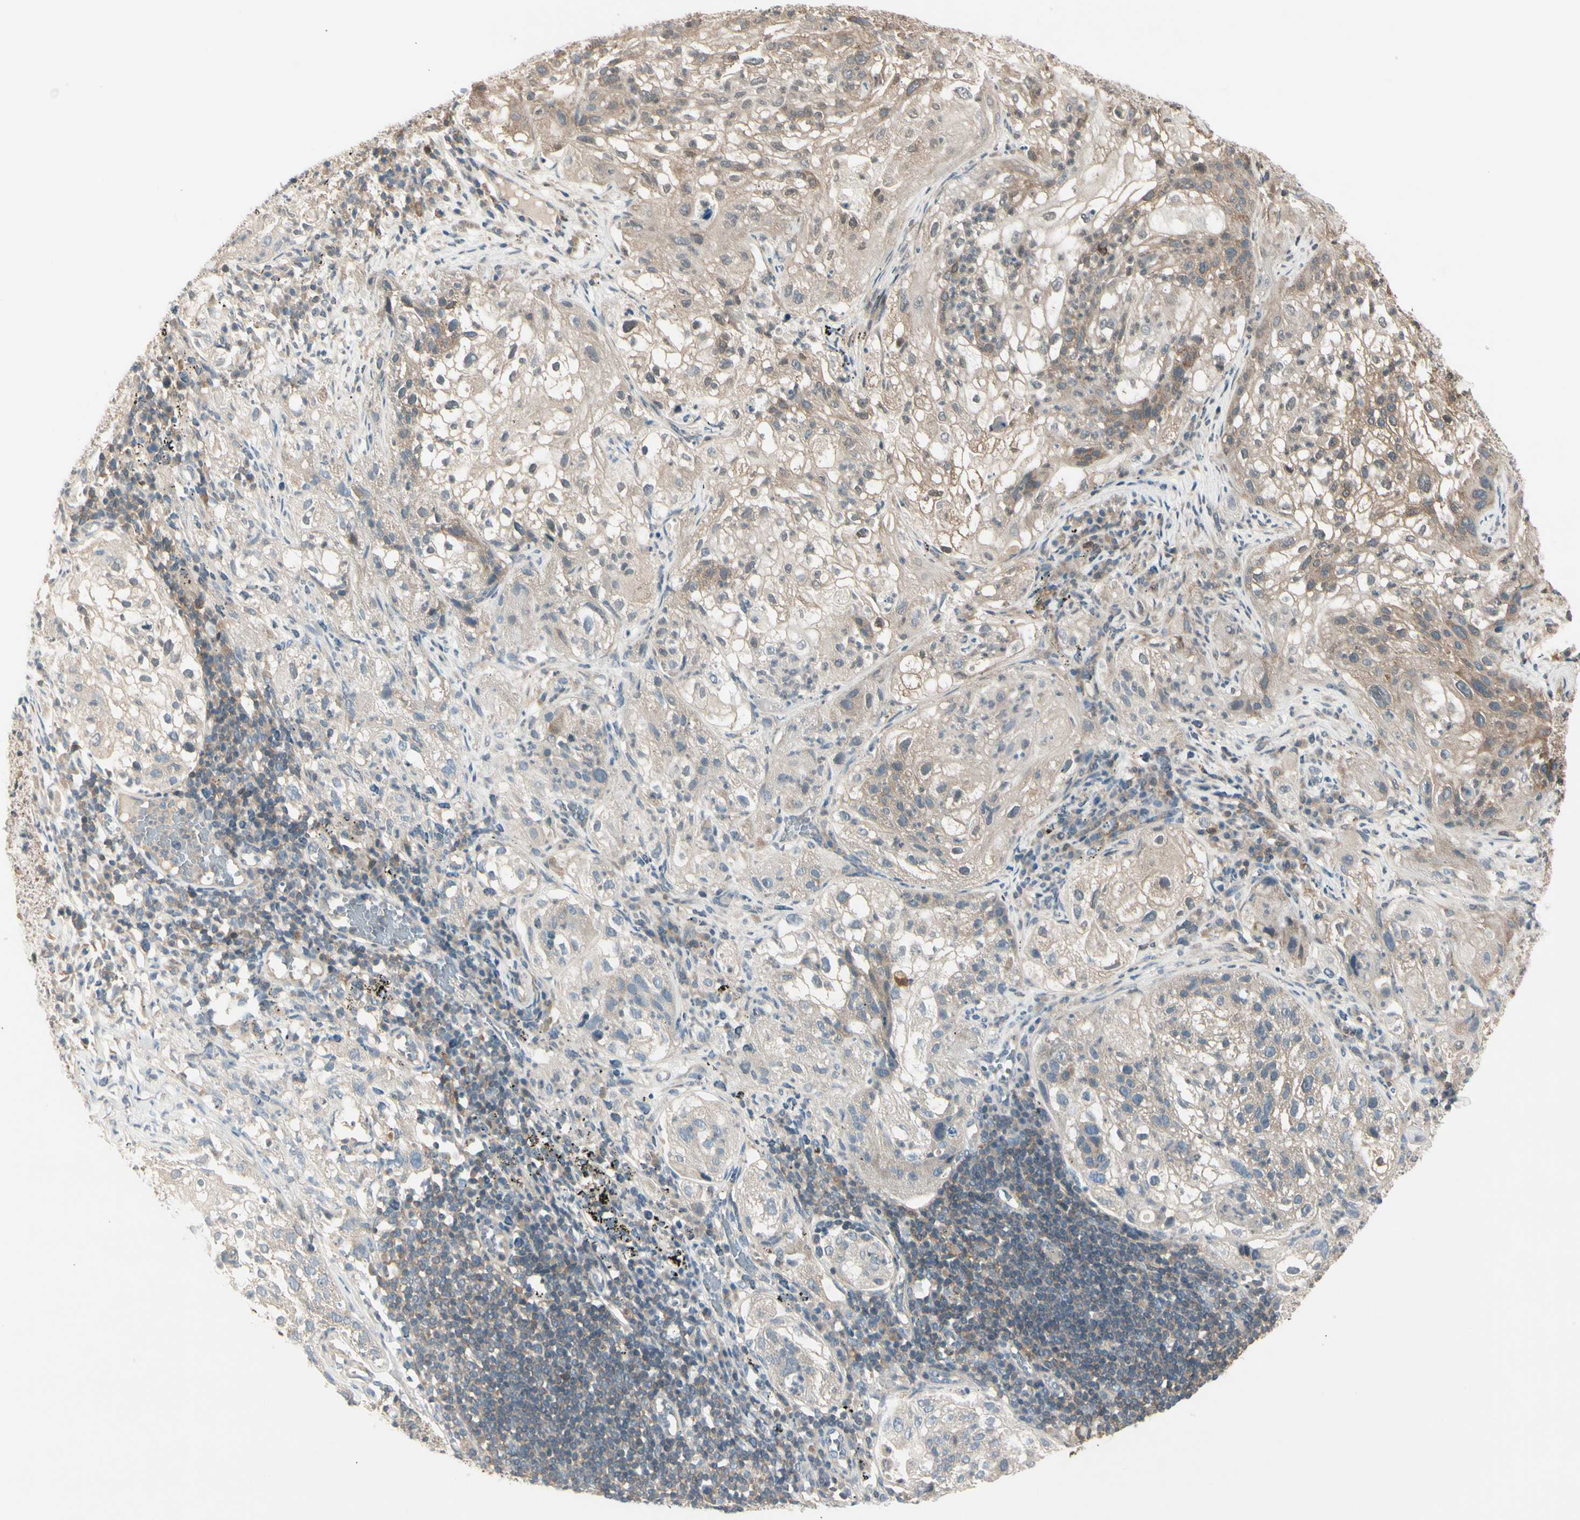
{"staining": {"intensity": "weak", "quantity": "25%-75%", "location": "cytoplasmic/membranous"}, "tissue": "lung cancer", "cell_type": "Tumor cells", "image_type": "cancer", "snomed": [{"axis": "morphology", "description": "Inflammation, NOS"}, {"axis": "morphology", "description": "Squamous cell carcinoma, NOS"}, {"axis": "topography", "description": "Lymph node"}, {"axis": "topography", "description": "Soft tissue"}, {"axis": "topography", "description": "Lung"}], "caption": "Immunohistochemistry (IHC) image of neoplastic tissue: squamous cell carcinoma (lung) stained using immunohistochemistry shows low levels of weak protein expression localized specifically in the cytoplasmic/membranous of tumor cells, appearing as a cytoplasmic/membranous brown color.", "gene": "OXSR1", "patient": {"sex": "male", "age": 66}}